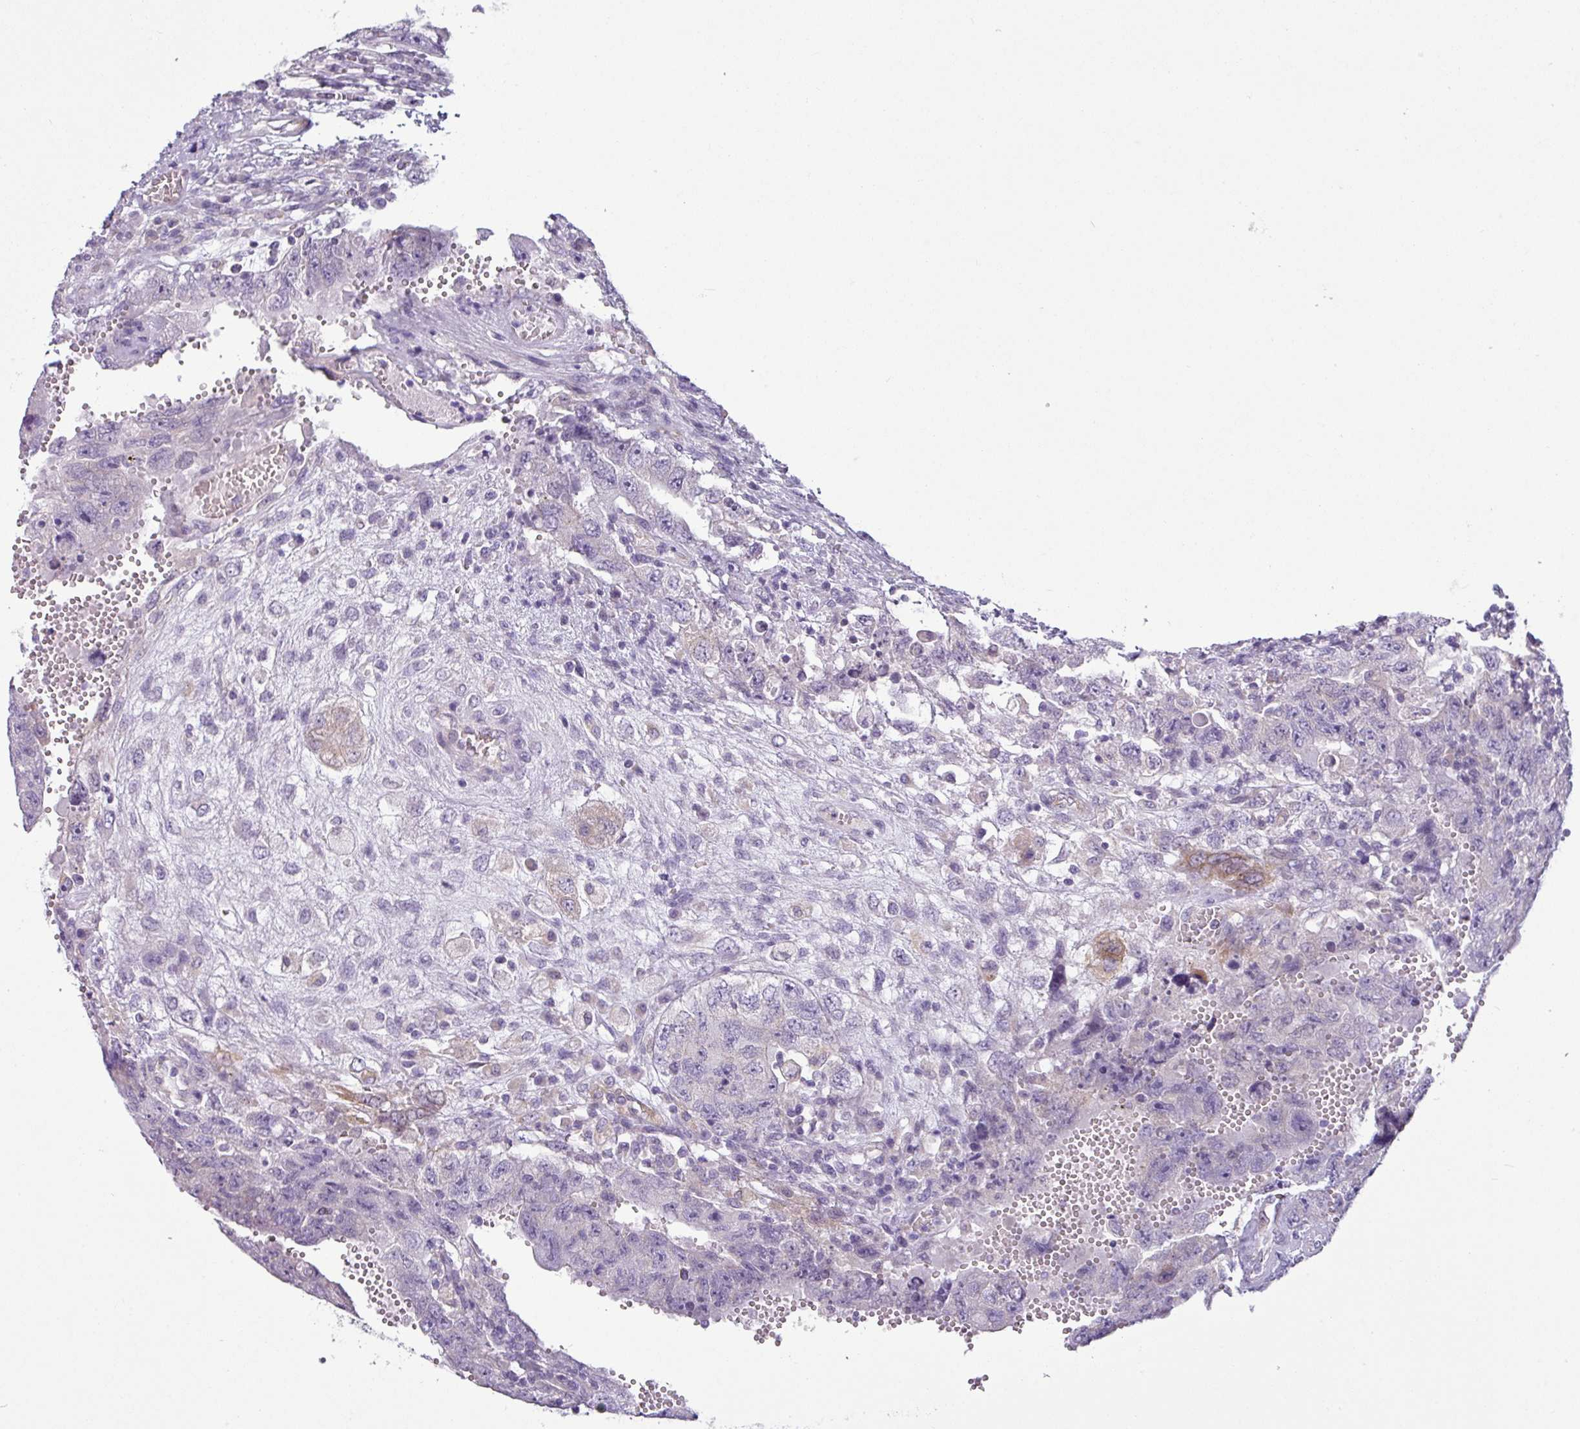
{"staining": {"intensity": "negative", "quantity": "none", "location": "none"}, "tissue": "testis cancer", "cell_type": "Tumor cells", "image_type": "cancer", "snomed": [{"axis": "morphology", "description": "Carcinoma, Embryonal, NOS"}, {"axis": "topography", "description": "Testis"}], "caption": "Immunohistochemistry (IHC) of human testis cancer (embryonal carcinoma) displays no expression in tumor cells.", "gene": "TOR1AIP2", "patient": {"sex": "male", "age": 26}}